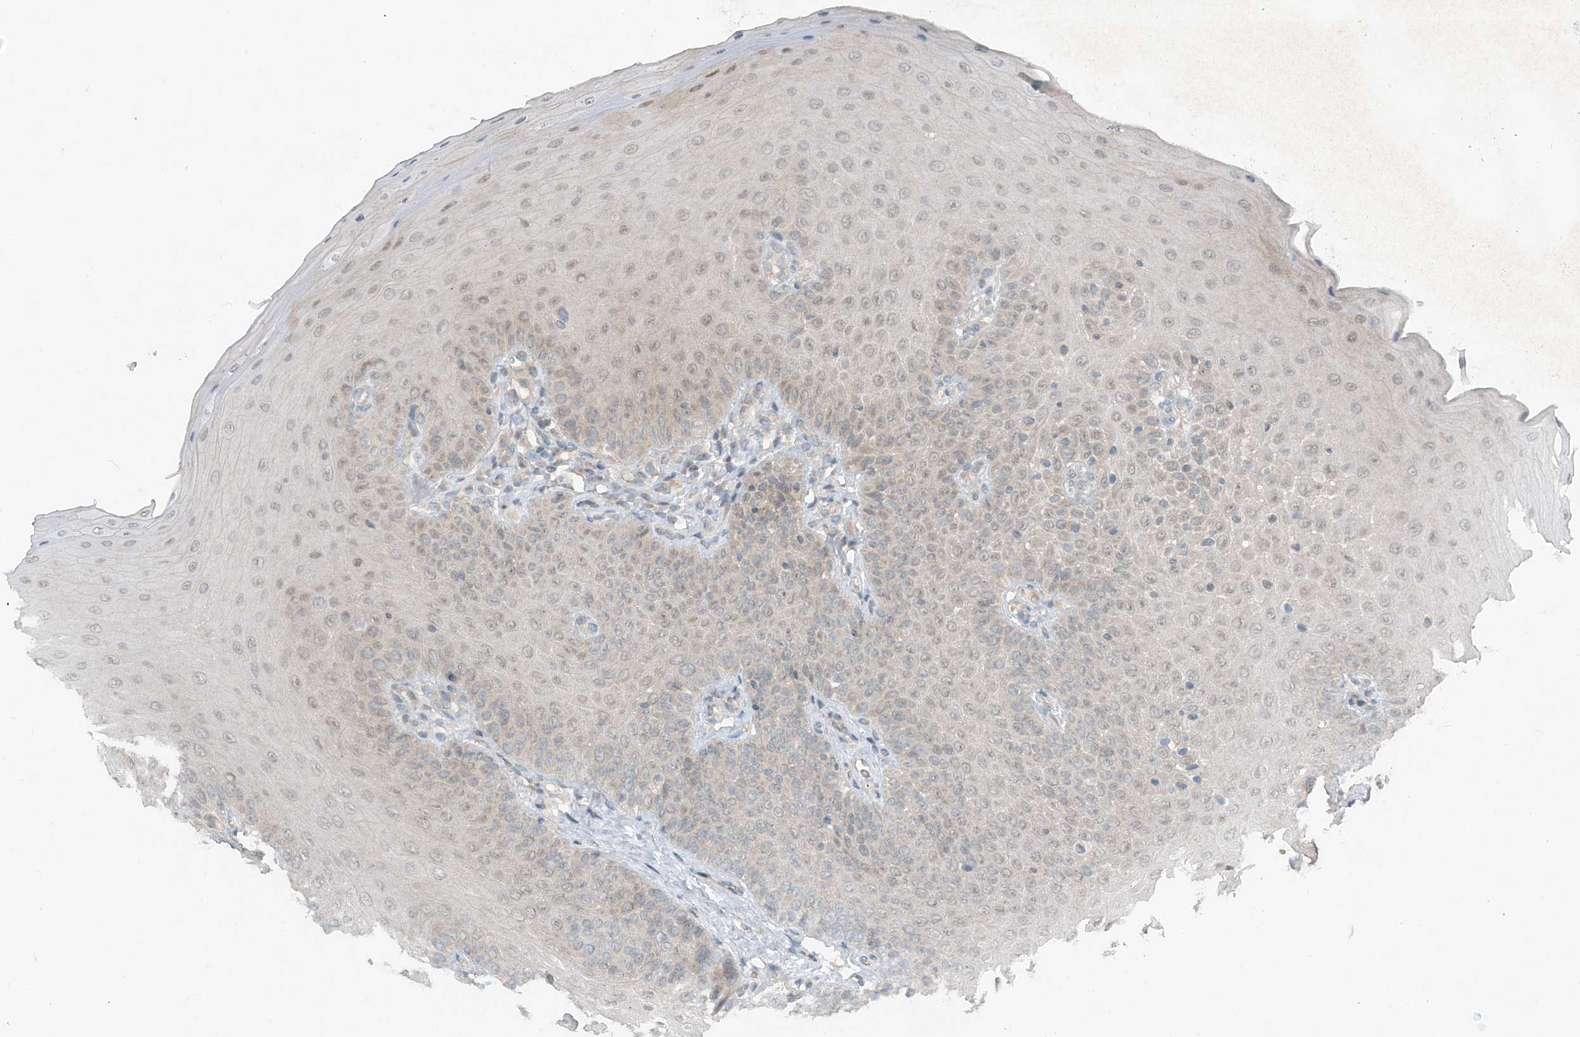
{"staining": {"intensity": "moderate", "quantity": "25%-75%", "location": "nuclear"}, "tissue": "oral mucosa", "cell_type": "Squamous epithelial cells", "image_type": "normal", "snomed": [{"axis": "morphology", "description": "Normal tissue, NOS"}, {"axis": "topography", "description": "Oral tissue"}], "caption": "Oral mucosa stained for a protein demonstrates moderate nuclear positivity in squamous epithelial cells. The staining was performed using DAB (3,3'-diaminobenzidine), with brown indicating positive protein expression. Nuclei are stained blue with hematoxylin.", "gene": "MITD1", "patient": {"sex": "female", "age": 68}}